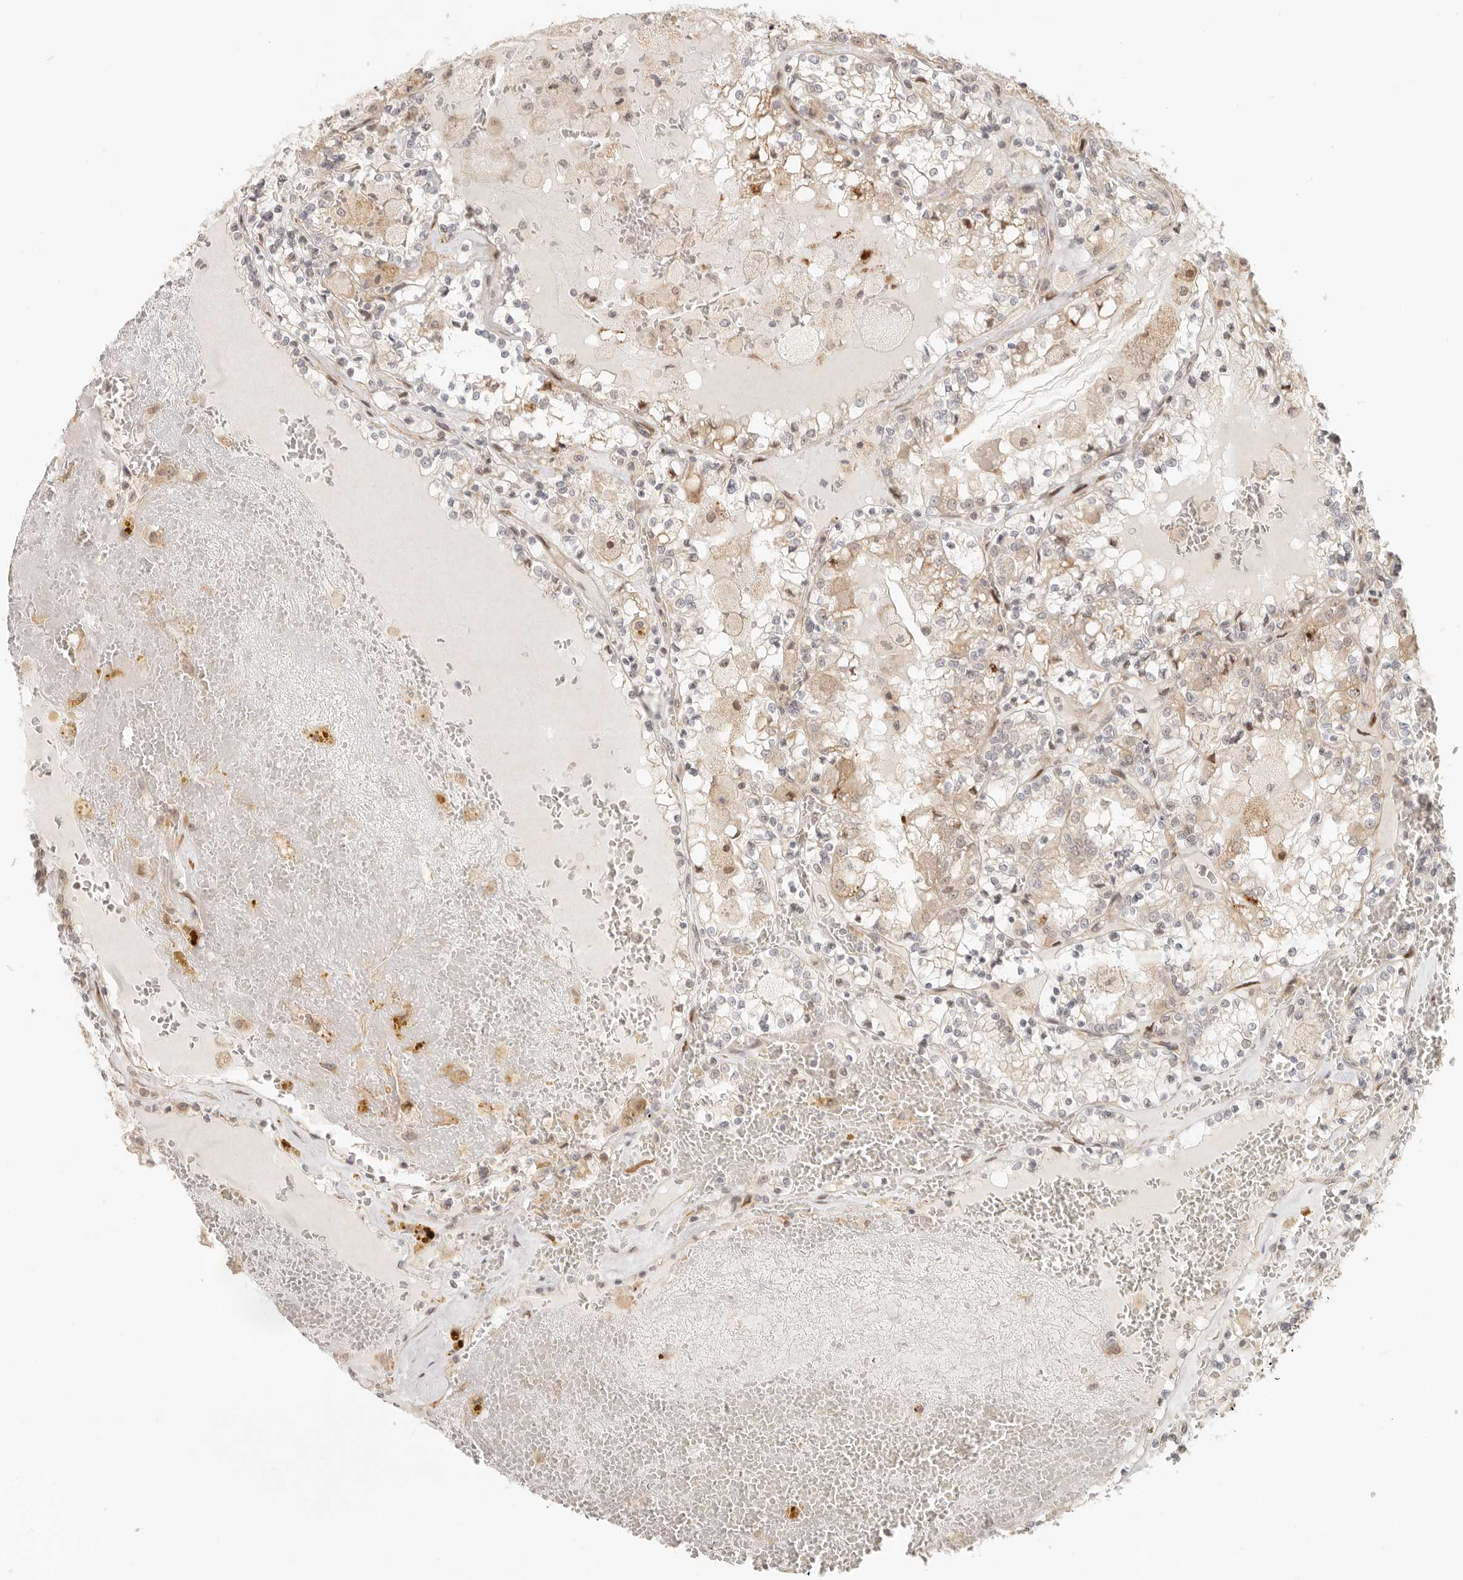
{"staining": {"intensity": "weak", "quantity": "25%-75%", "location": "cytoplasmic/membranous"}, "tissue": "renal cancer", "cell_type": "Tumor cells", "image_type": "cancer", "snomed": [{"axis": "morphology", "description": "Adenocarcinoma, NOS"}, {"axis": "topography", "description": "Kidney"}], "caption": "Renal cancer (adenocarcinoma) was stained to show a protein in brown. There is low levels of weak cytoplasmic/membranous positivity in about 25%-75% of tumor cells.", "gene": "TUFT1", "patient": {"sex": "female", "age": 56}}